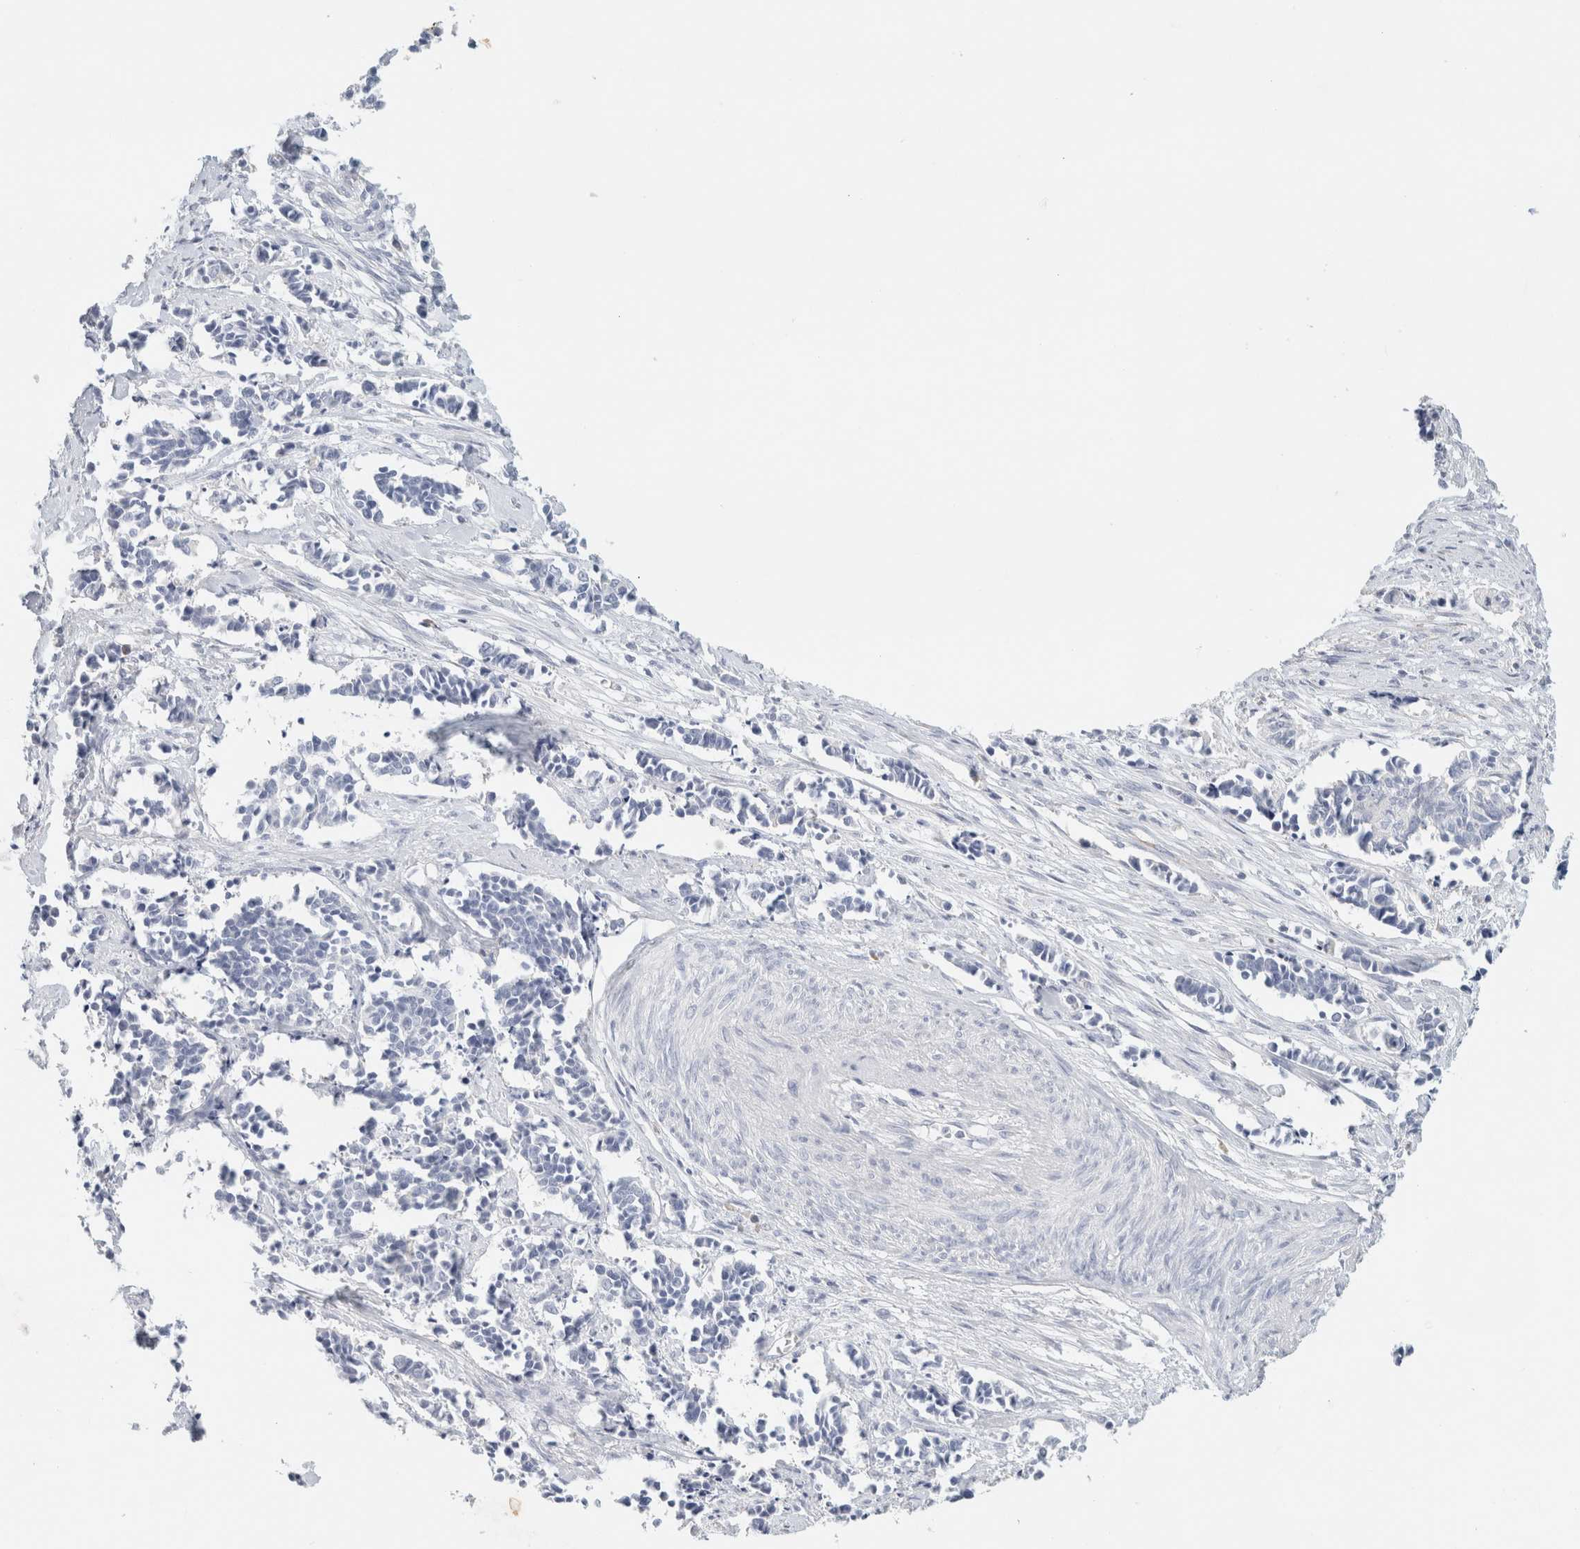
{"staining": {"intensity": "negative", "quantity": "none", "location": "none"}, "tissue": "cervical cancer", "cell_type": "Tumor cells", "image_type": "cancer", "snomed": [{"axis": "morphology", "description": "Normal tissue, NOS"}, {"axis": "morphology", "description": "Squamous cell carcinoma, NOS"}, {"axis": "topography", "description": "Cervix"}], "caption": "An image of human cervical squamous cell carcinoma is negative for staining in tumor cells.", "gene": "NEFM", "patient": {"sex": "female", "age": 35}}